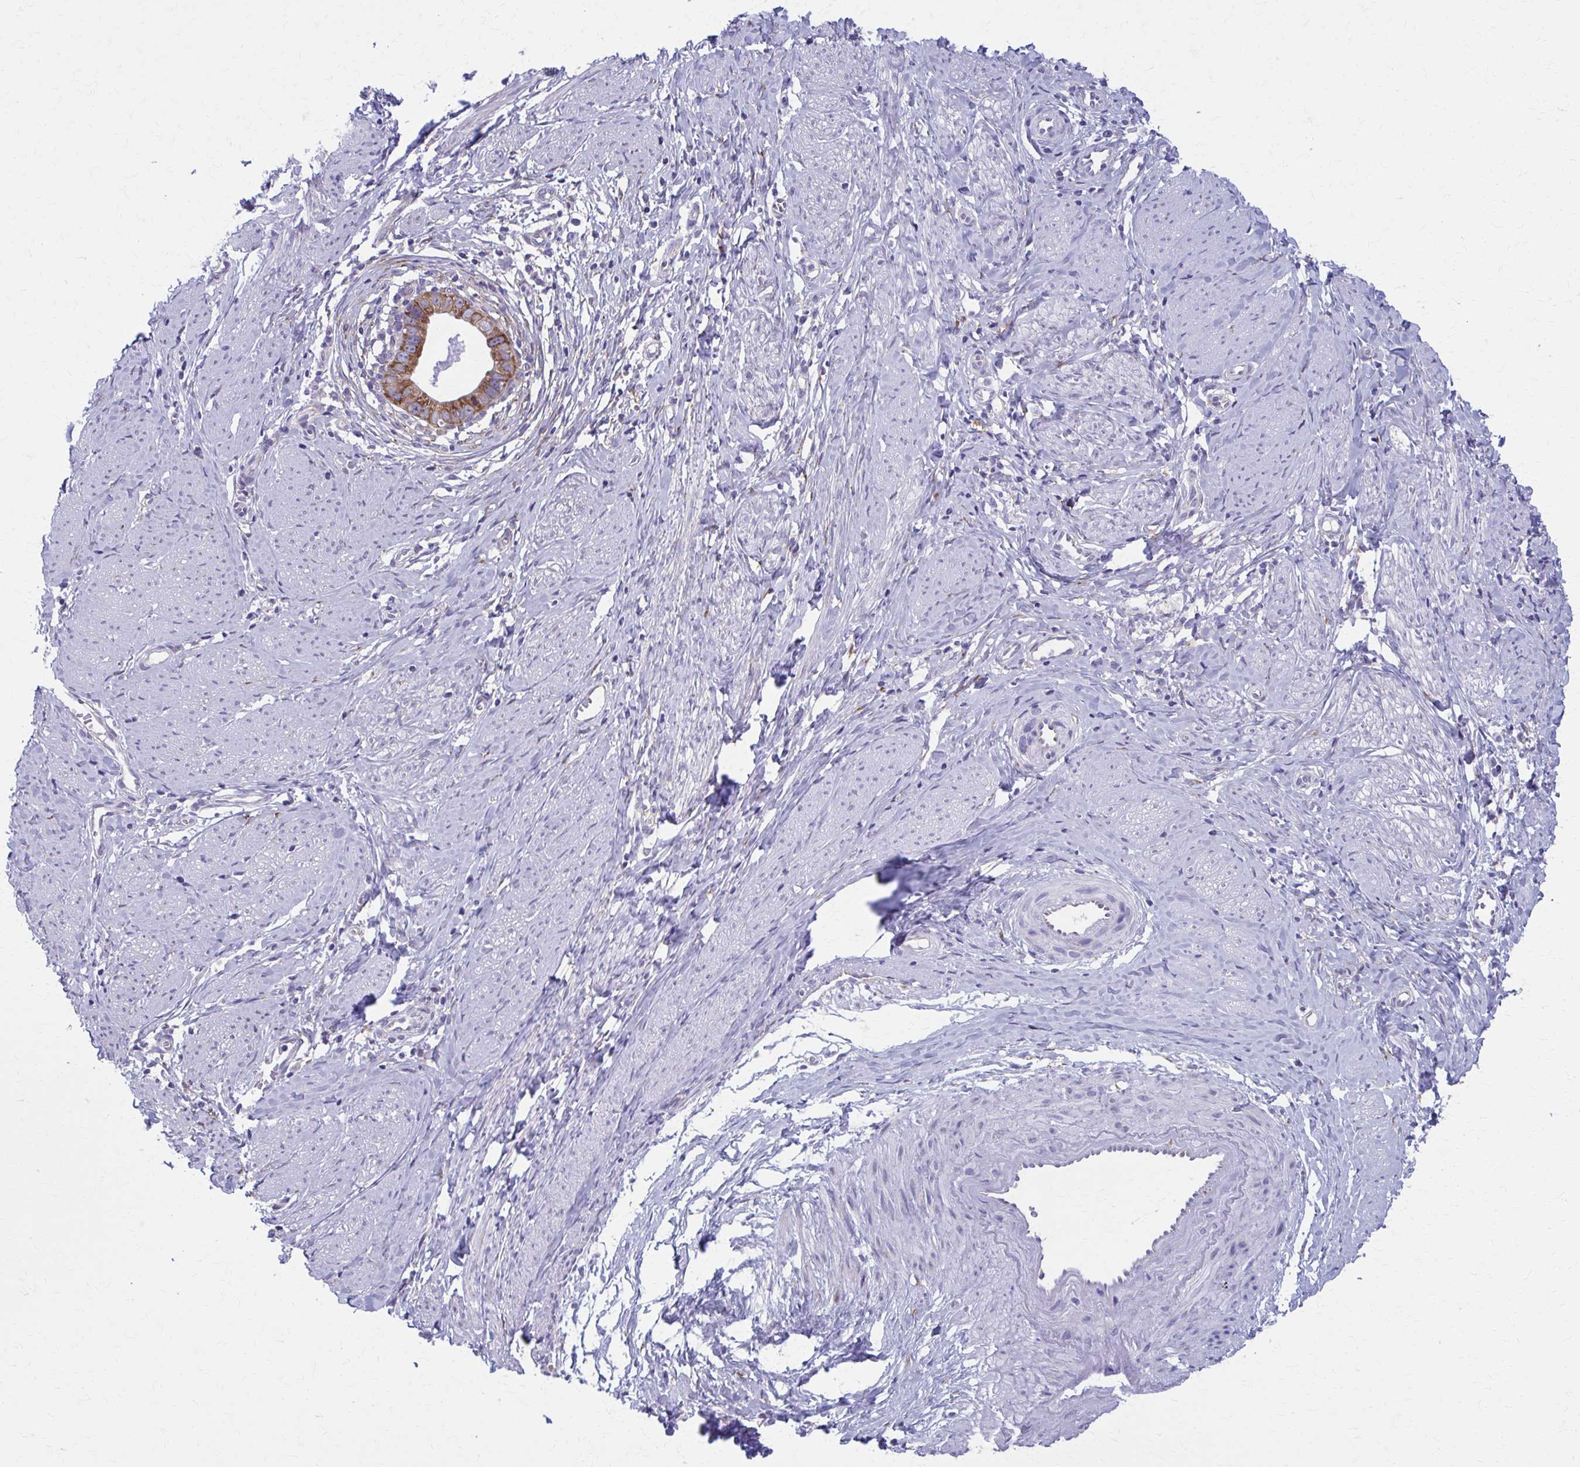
{"staining": {"intensity": "moderate", "quantity": ">75%", "location": "cytoplasmic/membranous"}, "tissue": "cervical cancer", "cell_type": "Tumor cells", "image_type": "cancer", "snomed": [{"axis": "morphology", "description": "Adenocarcinoma, NOS"}, {"axis": "topography", "description": "Cervix"}], "caption": "Immunohistochemical staining of cervical cancer (adenocarcinoma) demonstrates moderate cytoplasmic/membranous protein staining in approximately >75% of tumor cells.", "gene": "SPATS2L", "patient": {"sex": "female", "age": 36}}